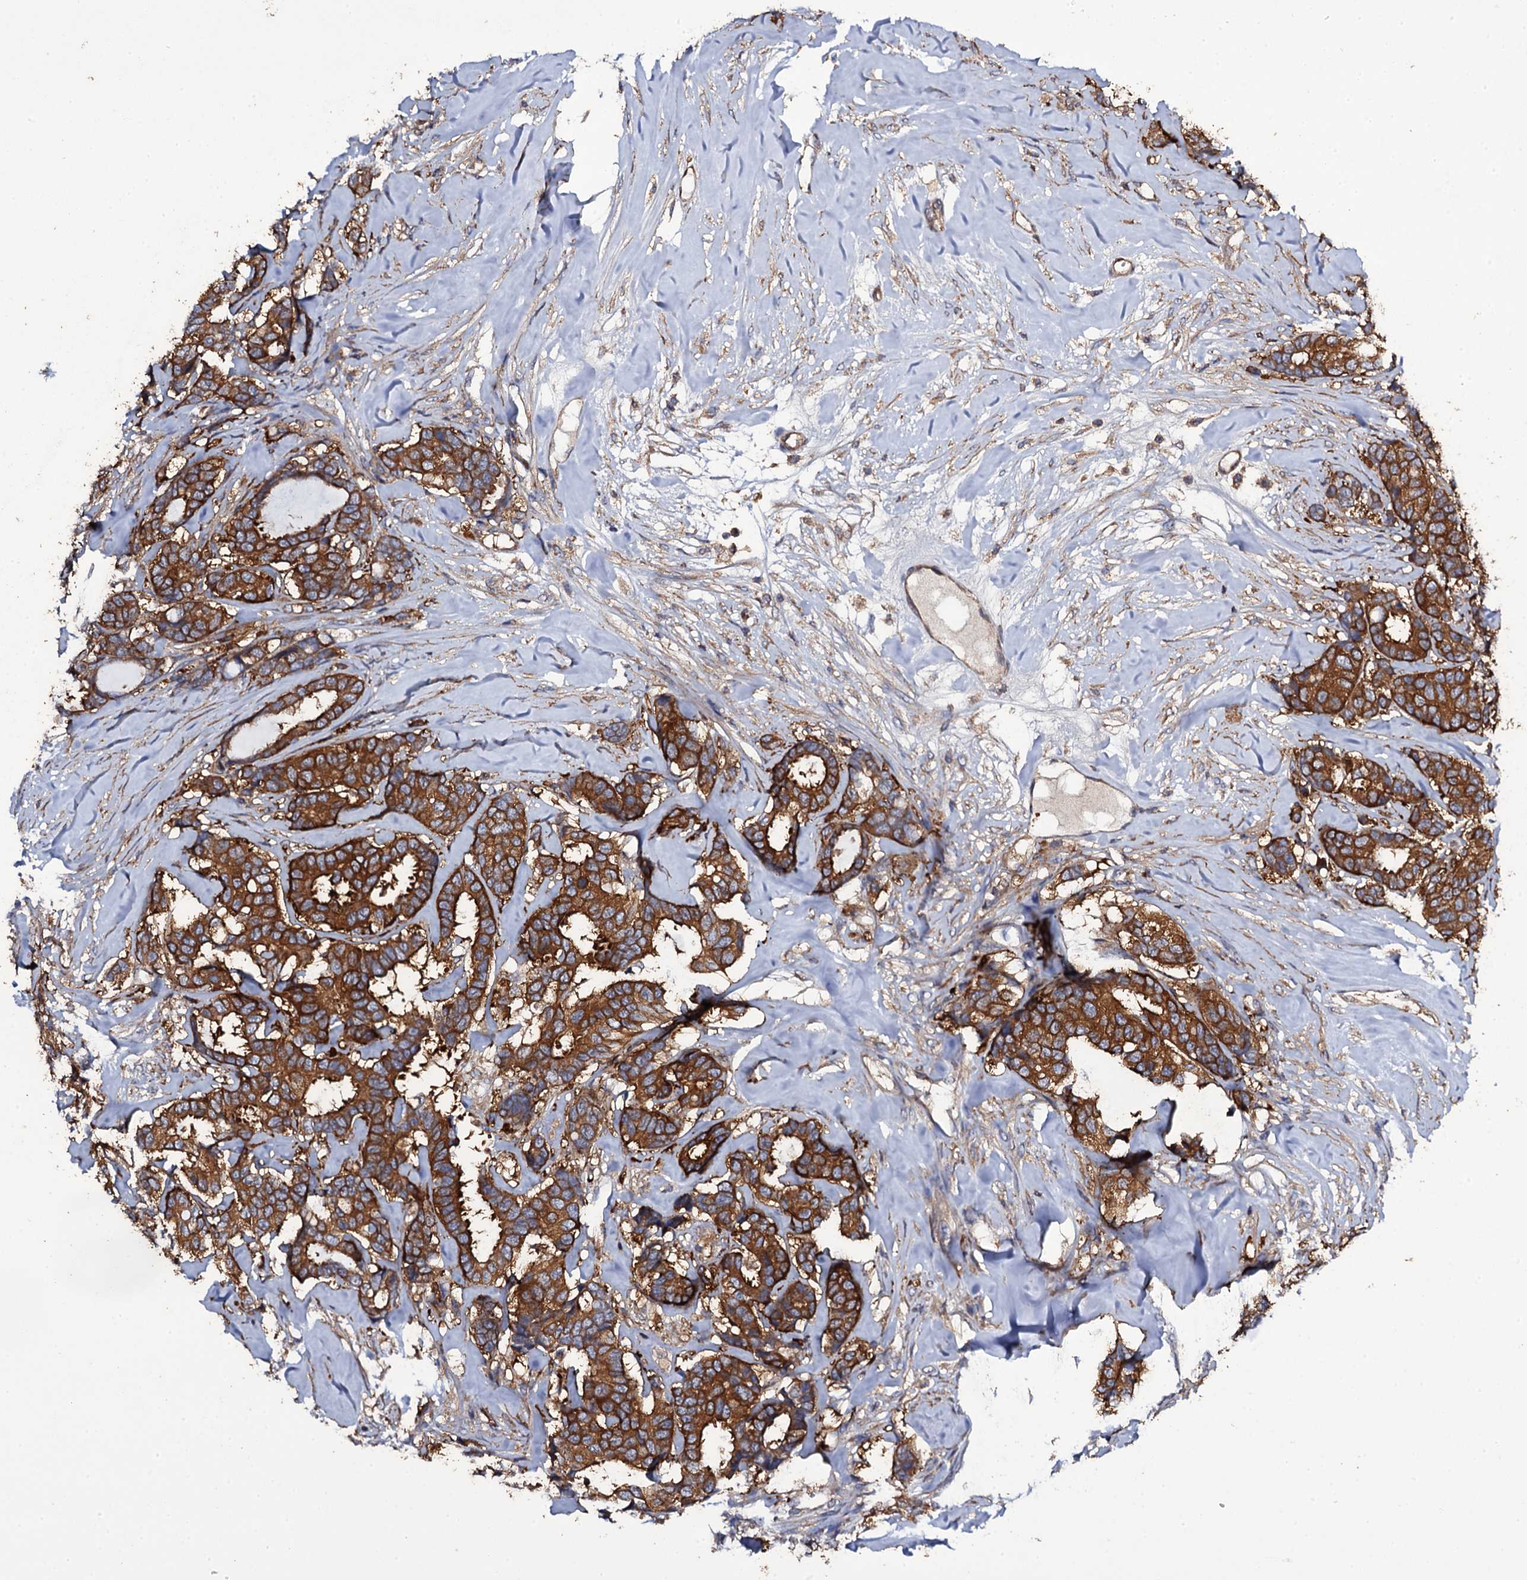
{"staining": {"intensity": "strong", "quantity": ">75%", "location": "cytoplasmic/membranous"}, "tissue": "breast cancer", "cell_type": "Tumor cells", "image_type": "cancer", "snomed": [{"axis": "morphology", "description": "Duct carcinoma"}, {"axis": "topography", "description": "Breast"}], "caption": "Approximately >75% of tumor cells in breast invasive ductal carcinoma display strong cytoplasmic/membranous protein expression as visualized by brown immunohistochemical staining.", "gene": "TTC23", "patient": {"sex": "female", "age": 87}}